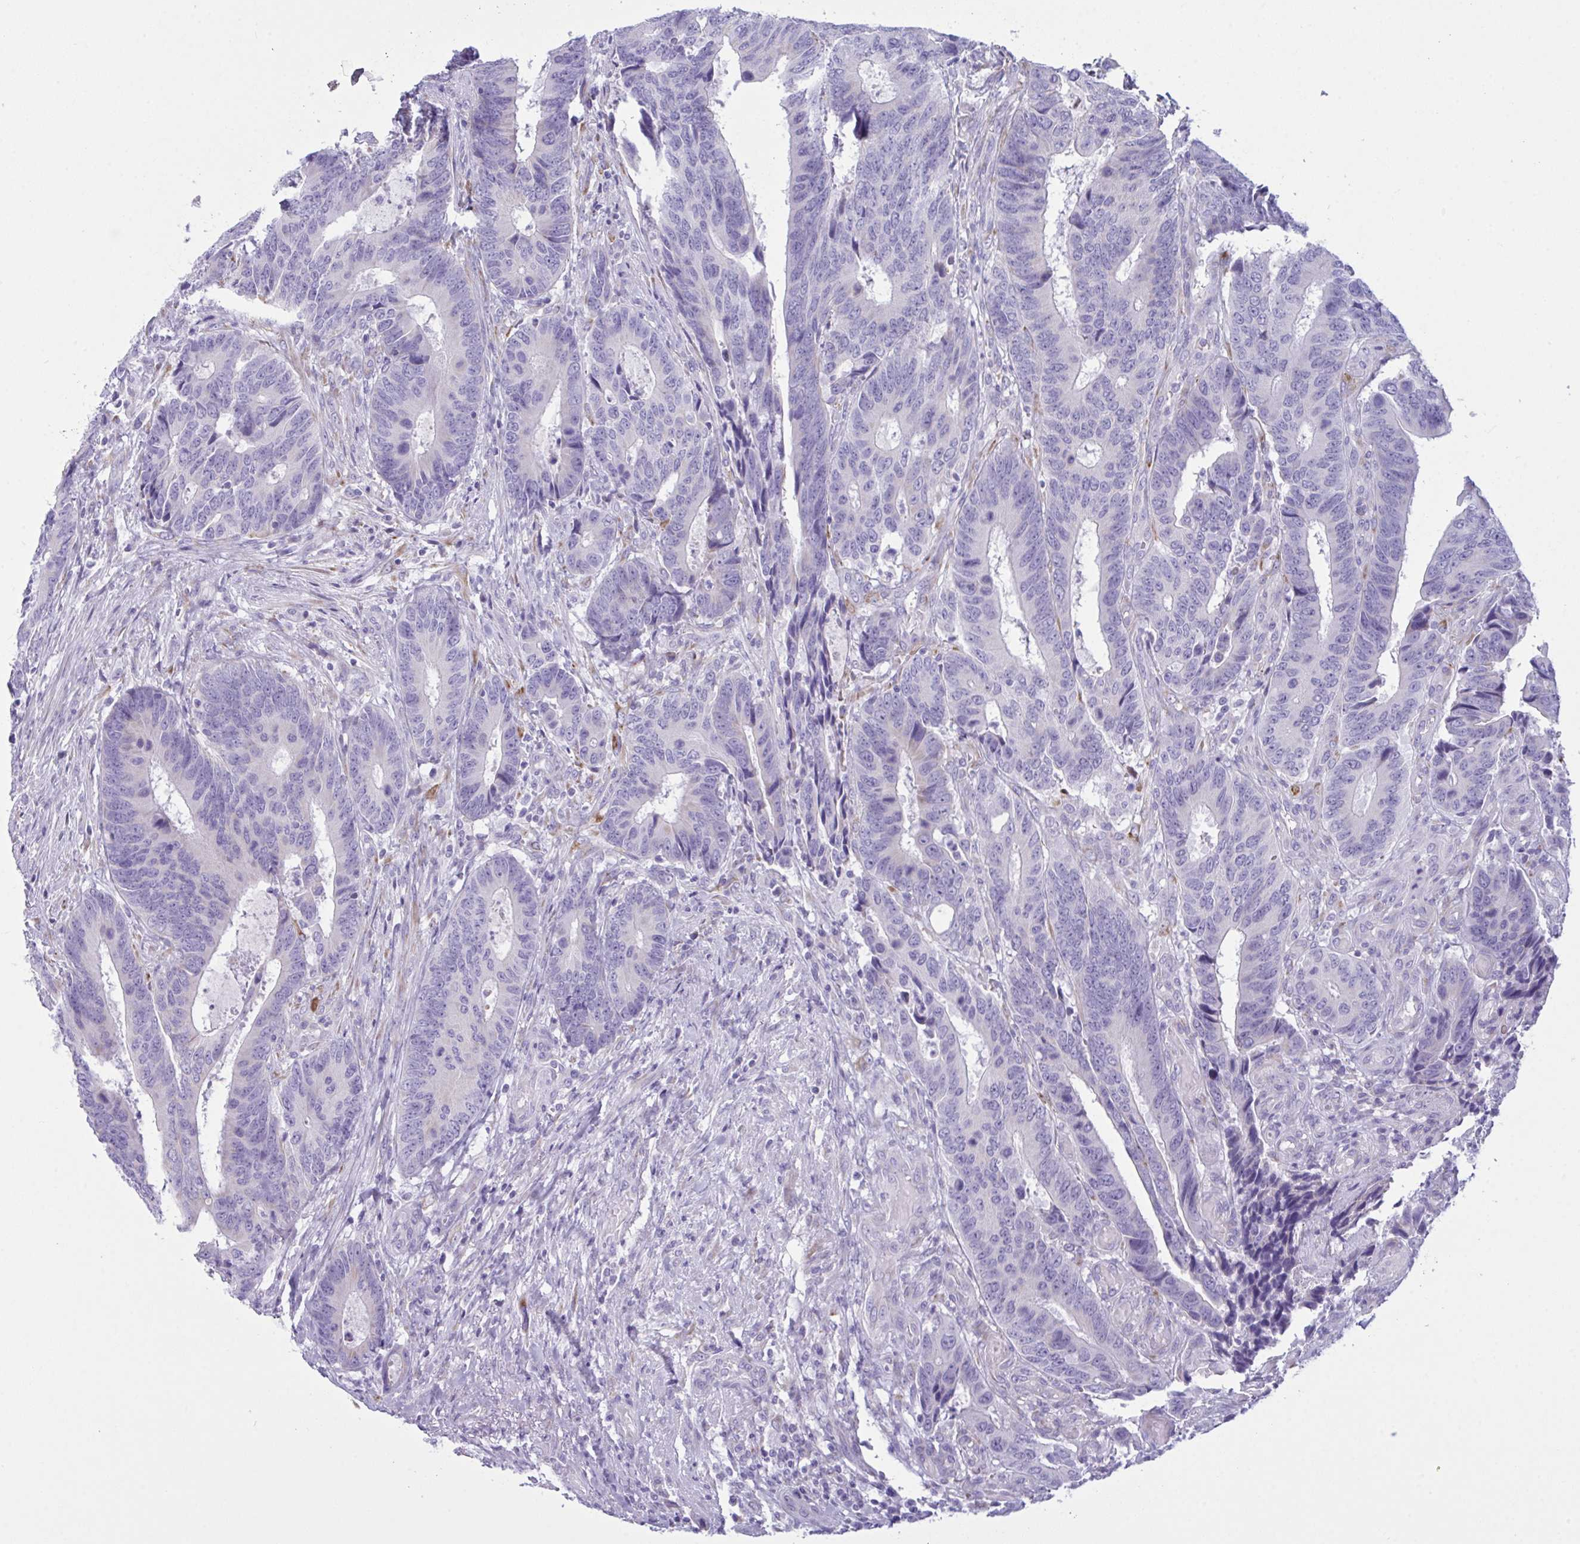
{"staining": {"intensity": "negative", "quantity": "none", "location": "none"}, "tissue": "colorectal cancer", "cell_type": "Tumor cells", "image_type": "cancer", "snomed": [{"axis": "morphology", "description": "Adenocarcinoma, NOS"}, {"axis": "topography", "description": "Colon"}], "caption": "Immunohistochemical staining of colorectal cancer shows no significant staining in tumor cells.", "gene": "BBS1", "patient": {"sex": "male", "age": 87}}